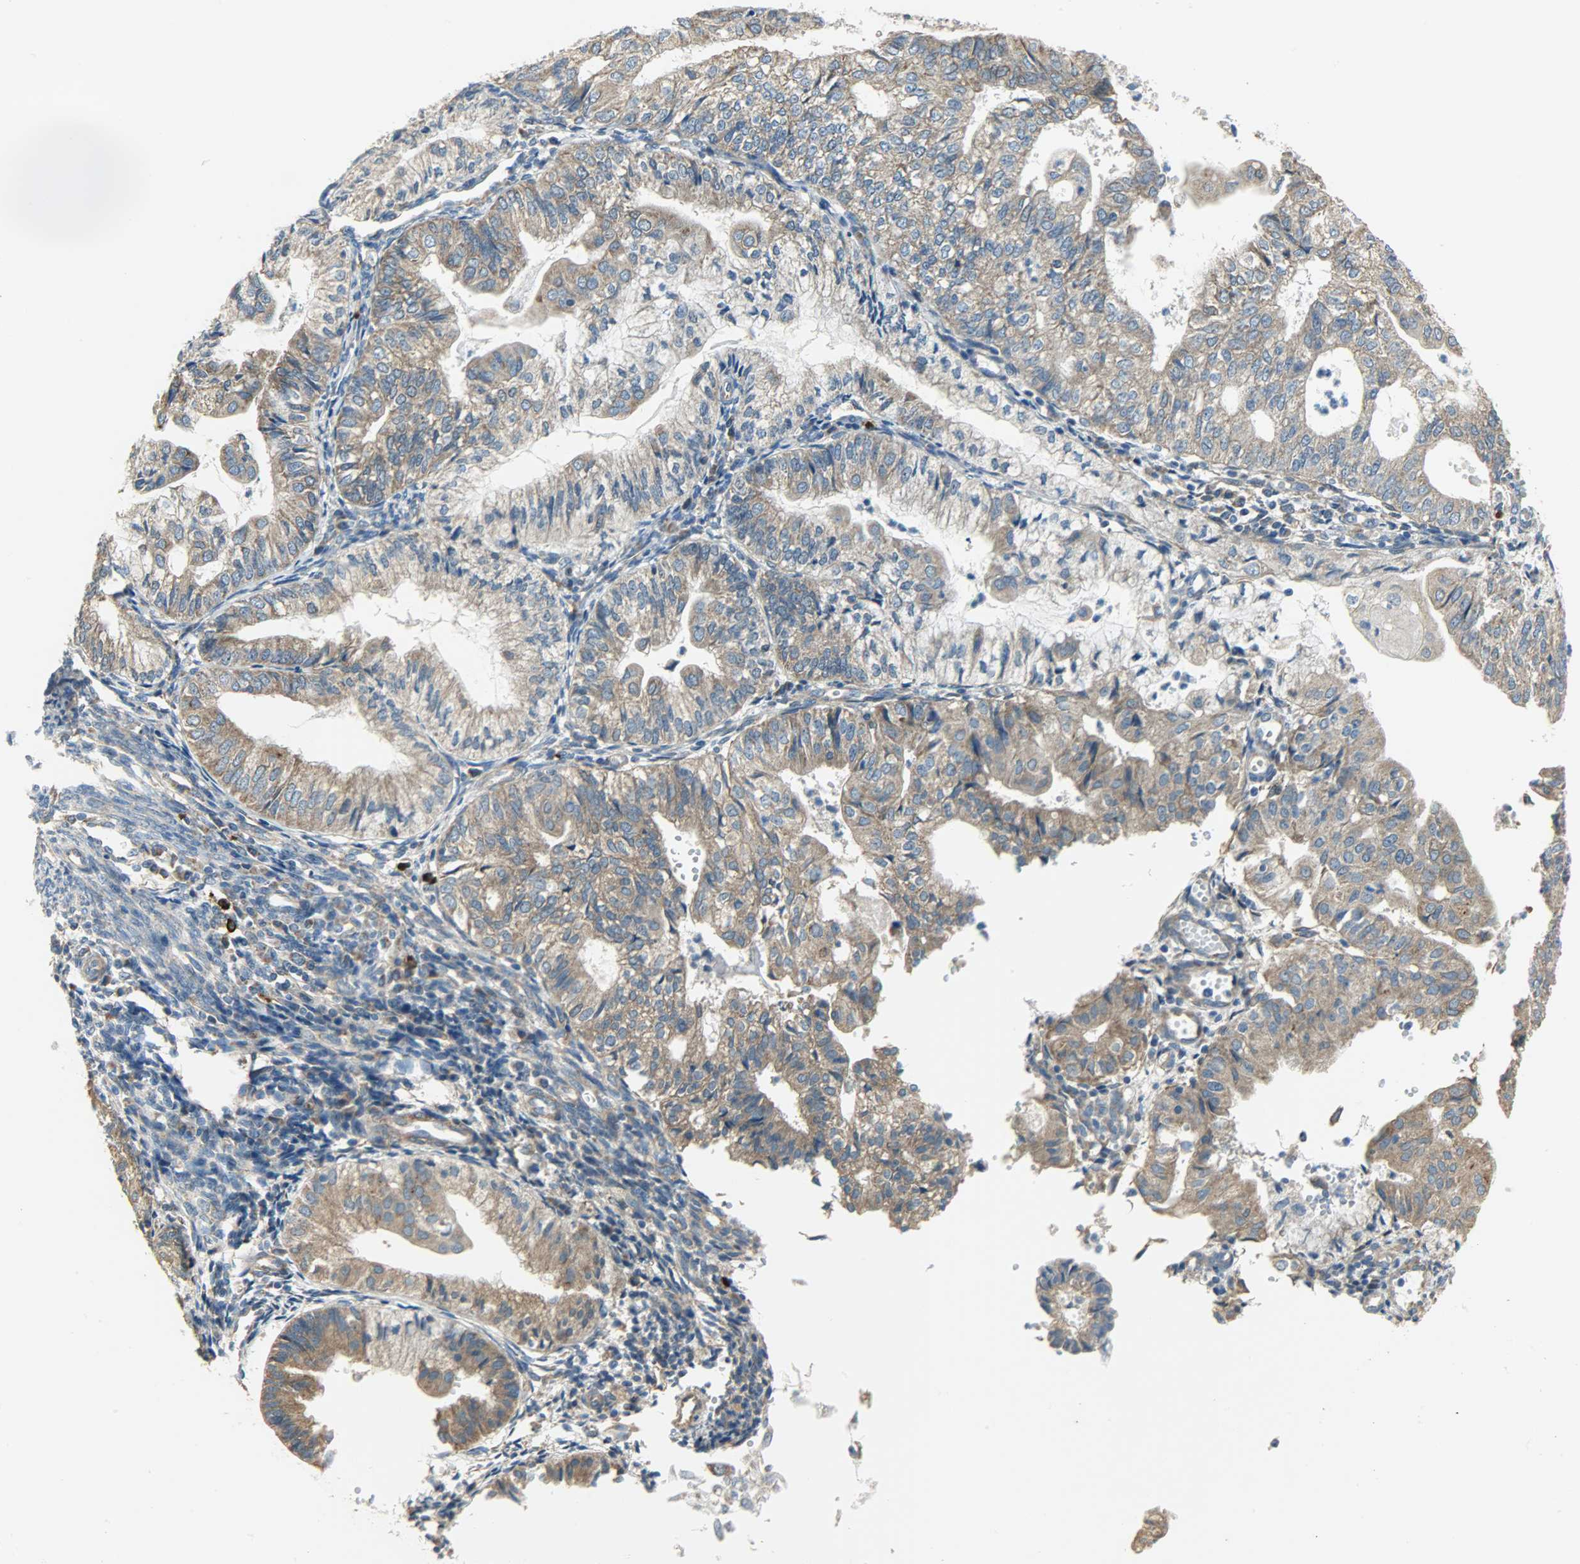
{"staining": {"intensity": "strong", "quantity": ">75%", "location": "cytoplasmic/membranous"}, "tissue": "endometrial cancer", "cell_type": "Tumor cells", "image_type": "cancer", "snomed": [{"axis": "morphology", "description": "Adenocarcinoma, NOS"}, {"axis": "topography", "description": "Endometrium"}], "caption": "Brown immunohistochemical staining in human adenocarcinoma (endometrial) reveals strong cytoplasmic/membranous staining in approximately >75% of tumor cells.", "gene": "C1orf198", "patient": {"sex": "female", "age": 59}}